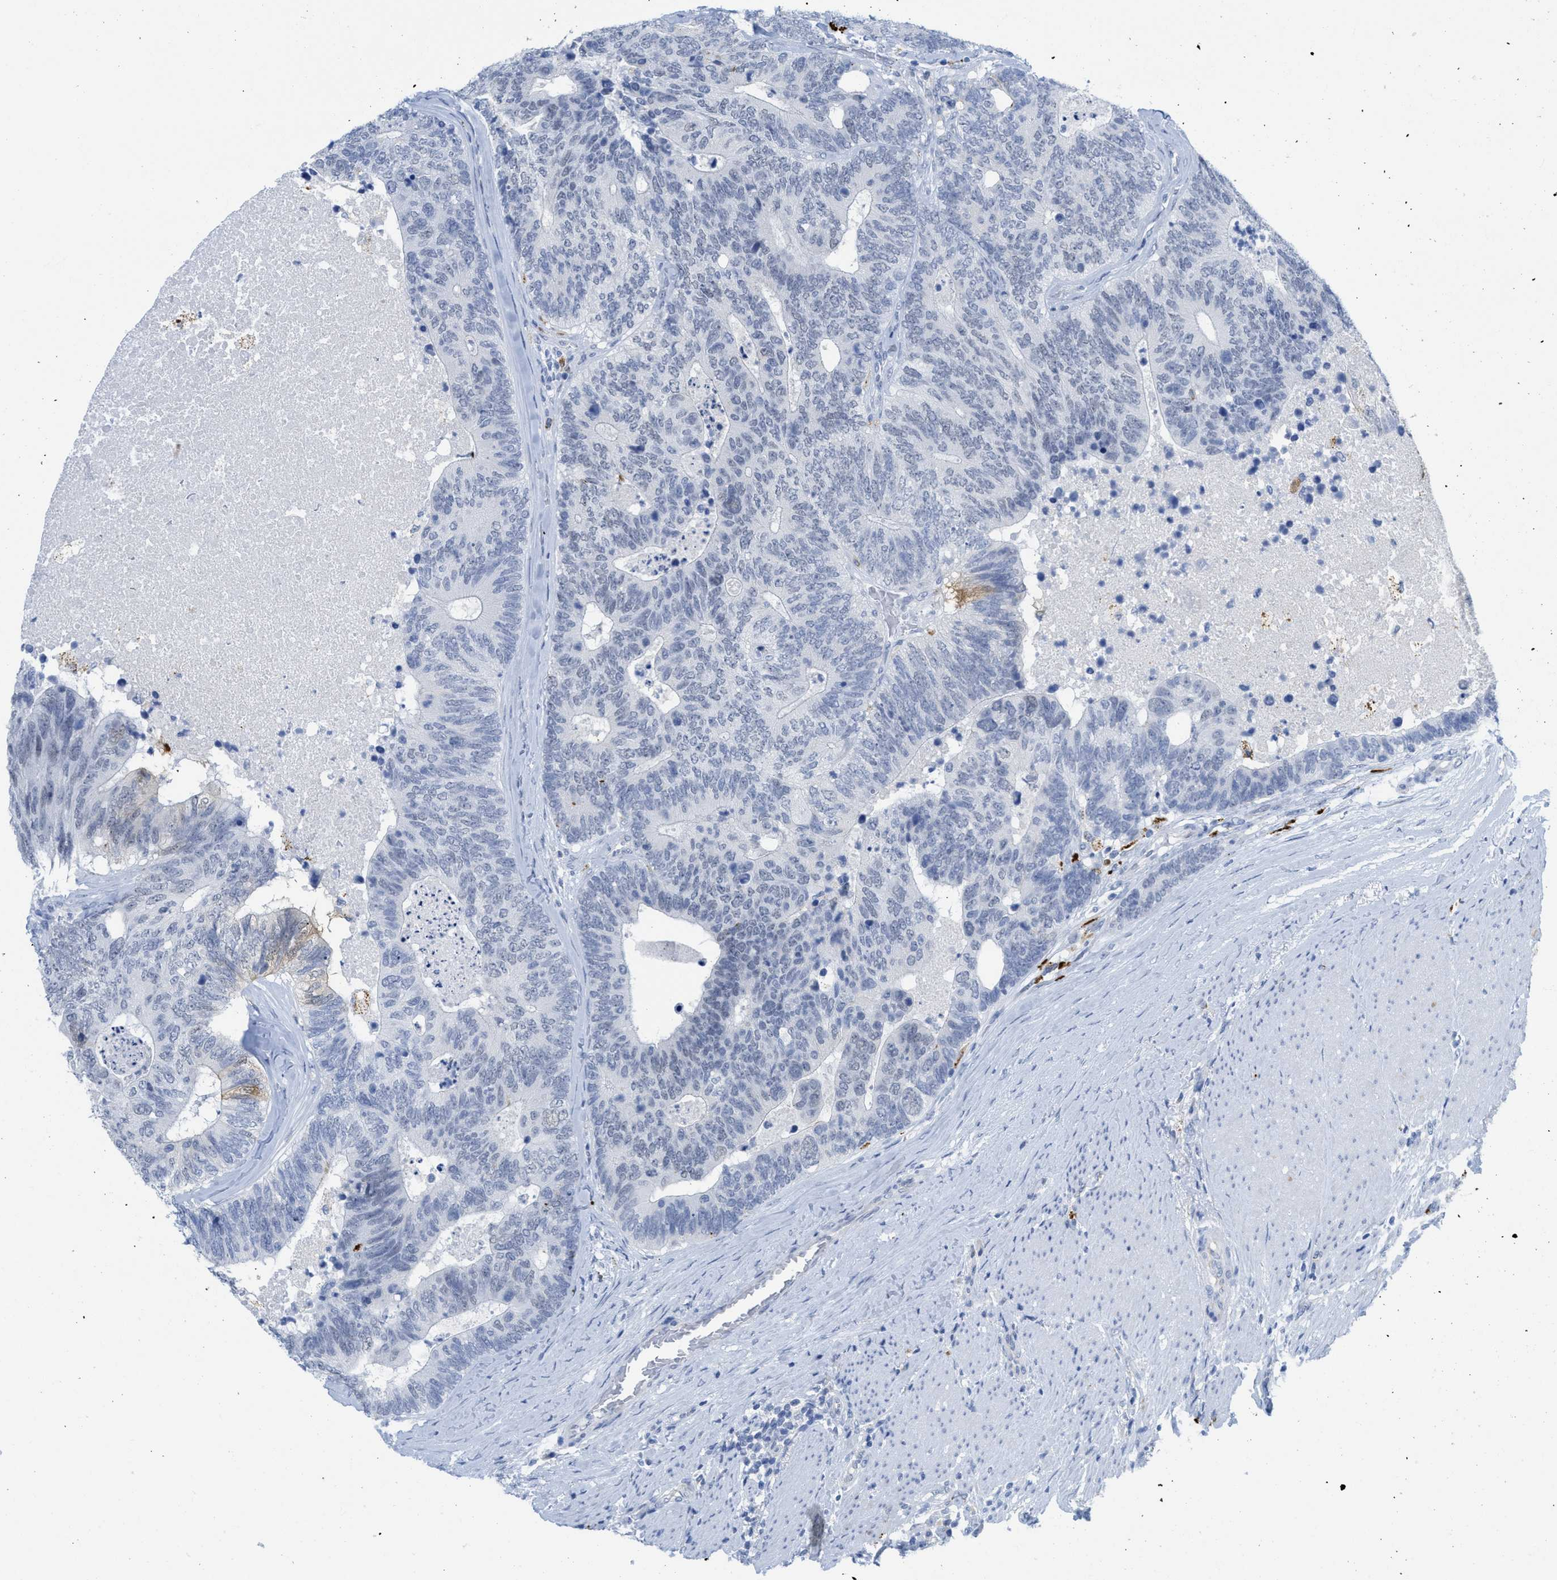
{"staining": {"intensity": "moderate", "quantity": "<25%", "location": "cytoplasmic/membranous"}, "tissue": "colorectal cancer", "cell_type": "Tumor cells", "image_type": "cancer", "snomed": [{"axis": "morphology", "description": "Adenocarcinoma, NOS"}, {"axis": "topography", "description": "Colon"}], "caption": "Immunohistochemical staining of adenocarcinoma (colorectal) shows low levels of moderate cytoplasmic/membranous positivity in approximately <25% of tumor cells.", "gene": "WDR4", "patient": {"sex": "female", "age": 67}}